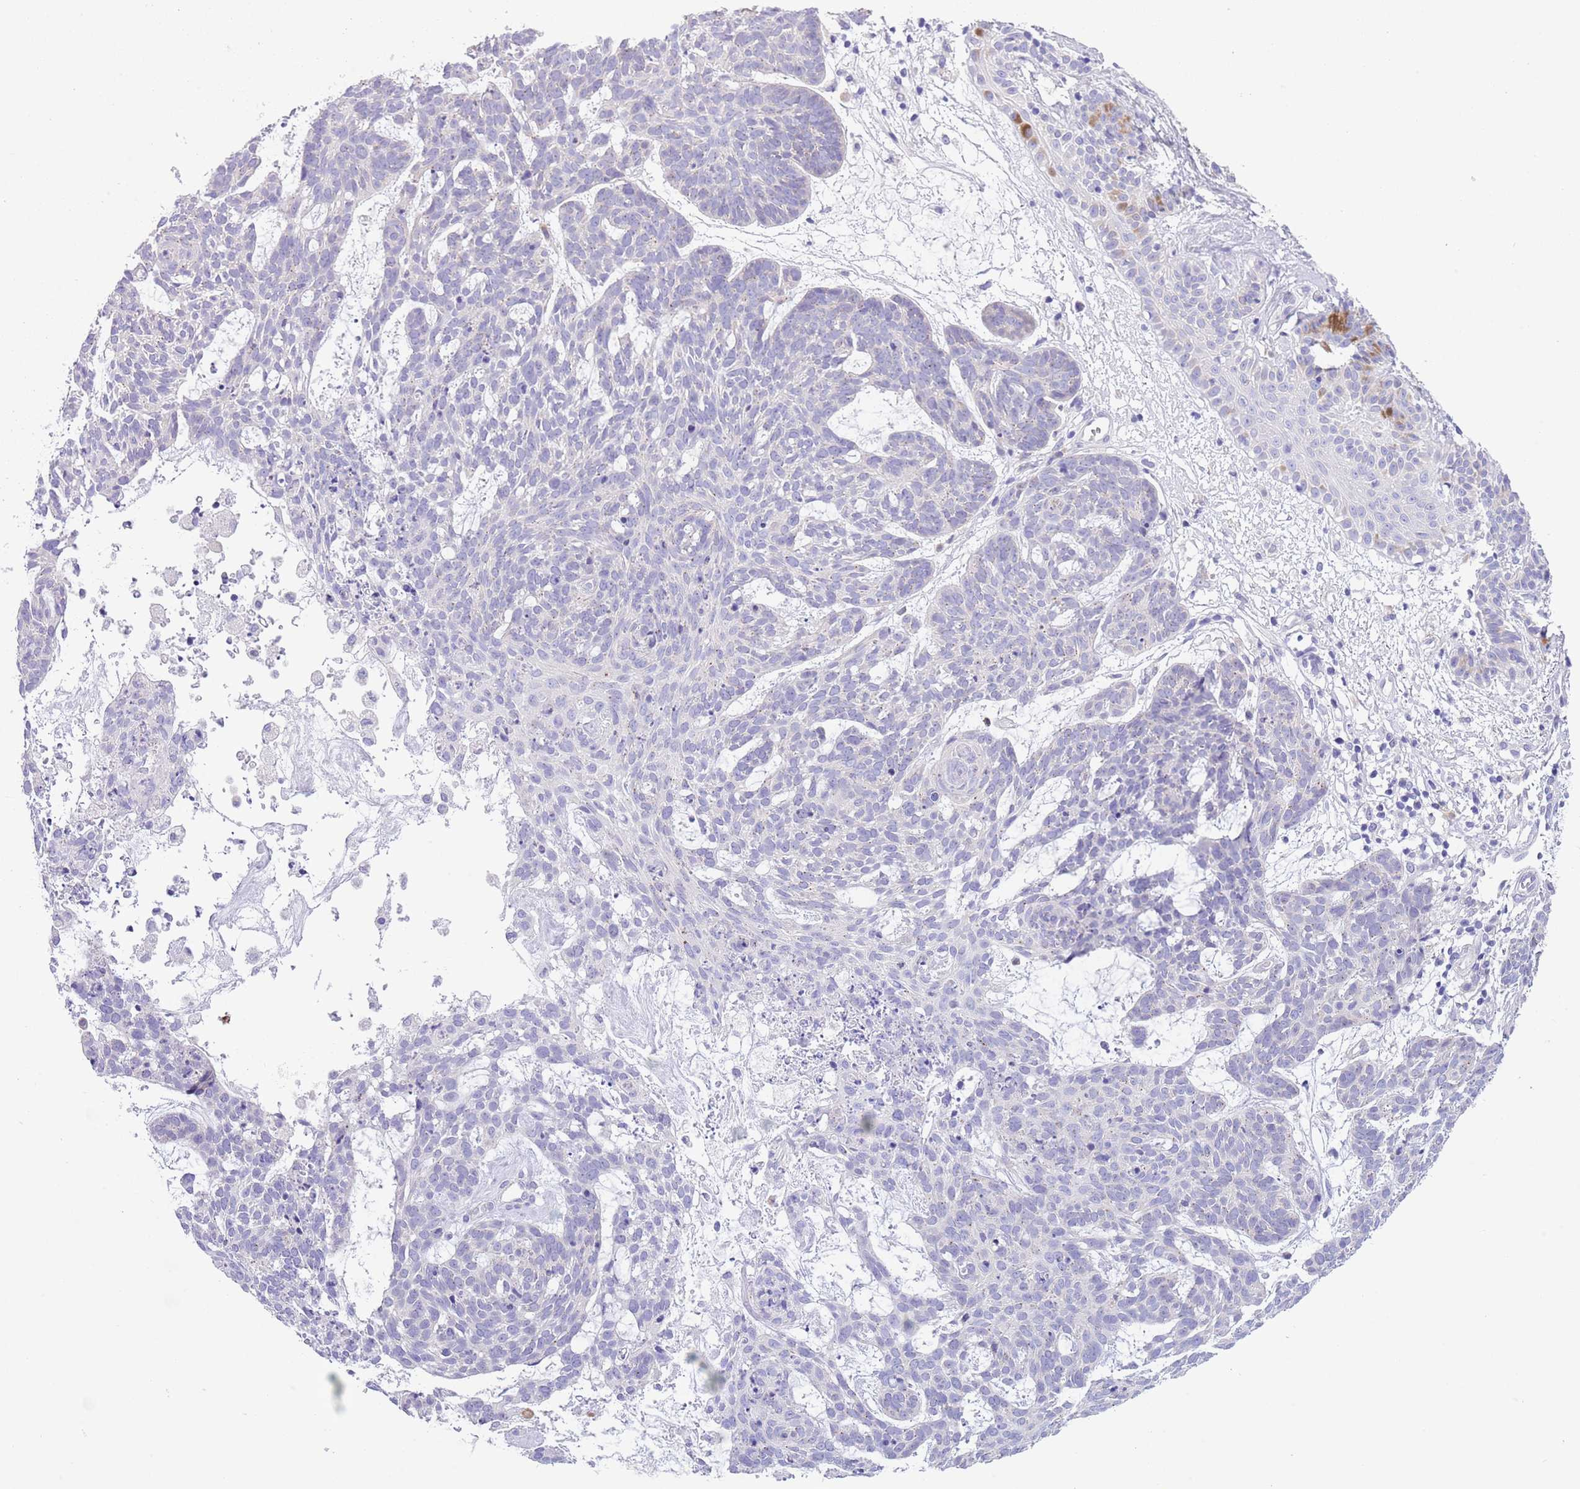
{"staining": {"intensity": "negative", "quantity": "none", "location": "none"}, "tissue": "skin cancer", "cell_type": "Tumor cells", "image_type": "cancer", "snomed": [{"axis": "morphology", "description": "Basal cell carcinoma"}, {"axis": "topography", "description": "Skin"}], "caption": "Human skin cancer (basal cell carcinoma) stained for a protein using immunohistochemistry (IHC) displays no positivity in tumor cells.", "gene": "ZFP2", "patient": {"sex": "female", "age": 89}}